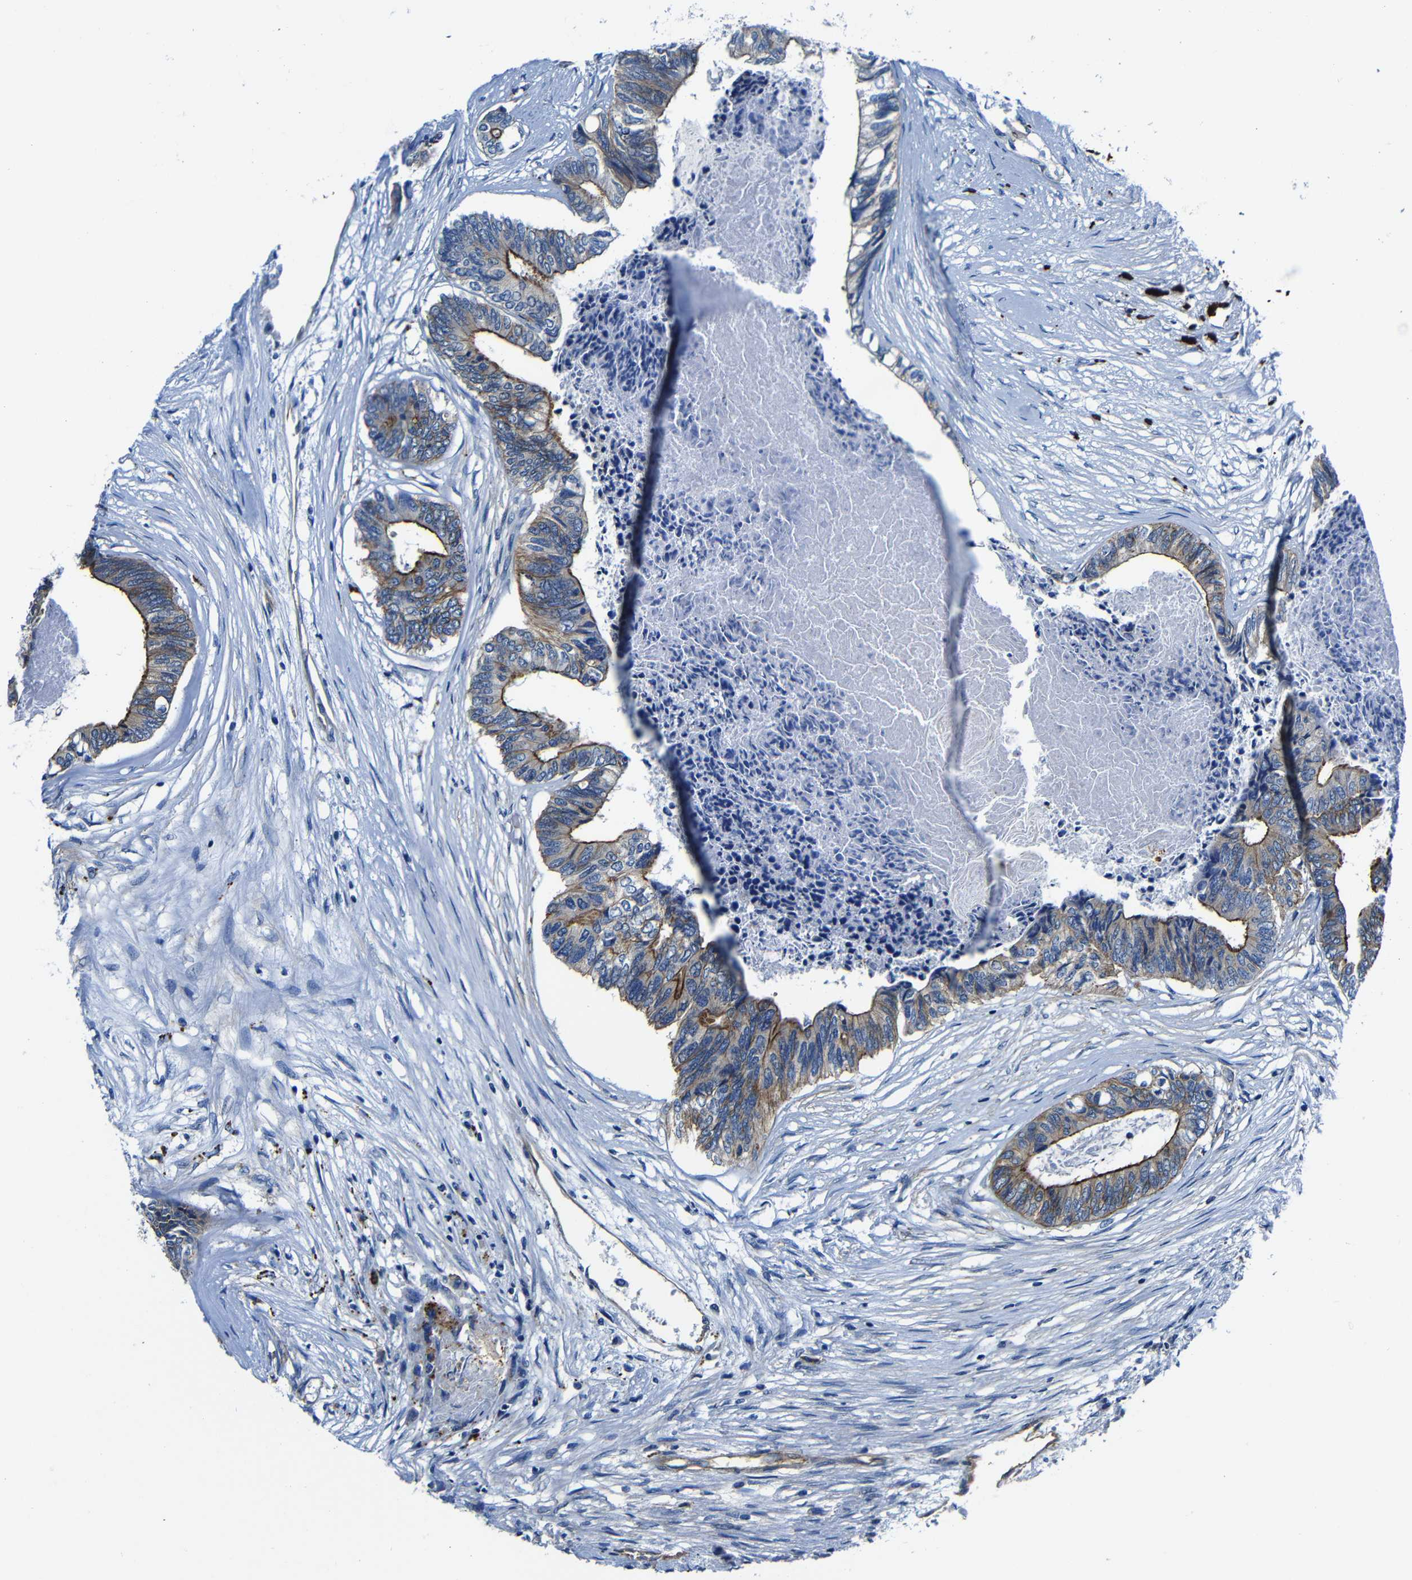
{"staining": {"intensity": "moderate", "quantity": ">75%", "location": "cytoplasmic/membranous"}, "tissue": "colorectal cancer", "cell_type": "Tumor cells", "image_type": "cancer", "snomed": [{"axis": "morphology", "description": "Adenocarcinoma, NOS"}, {"axis": "topography", "description": "Rectum"}], "caption": "Colorectal adenocarcinoma tissue reveals moderate cytoplasmic/membranous expression in about >75% of tumor cells, visualized by immunohistochemistry. (brown staining indicates protein expression, while blue staining denotes nuclei).", "gene": "GIMAP2", "patient": {"sex": "male", "age": 63}}